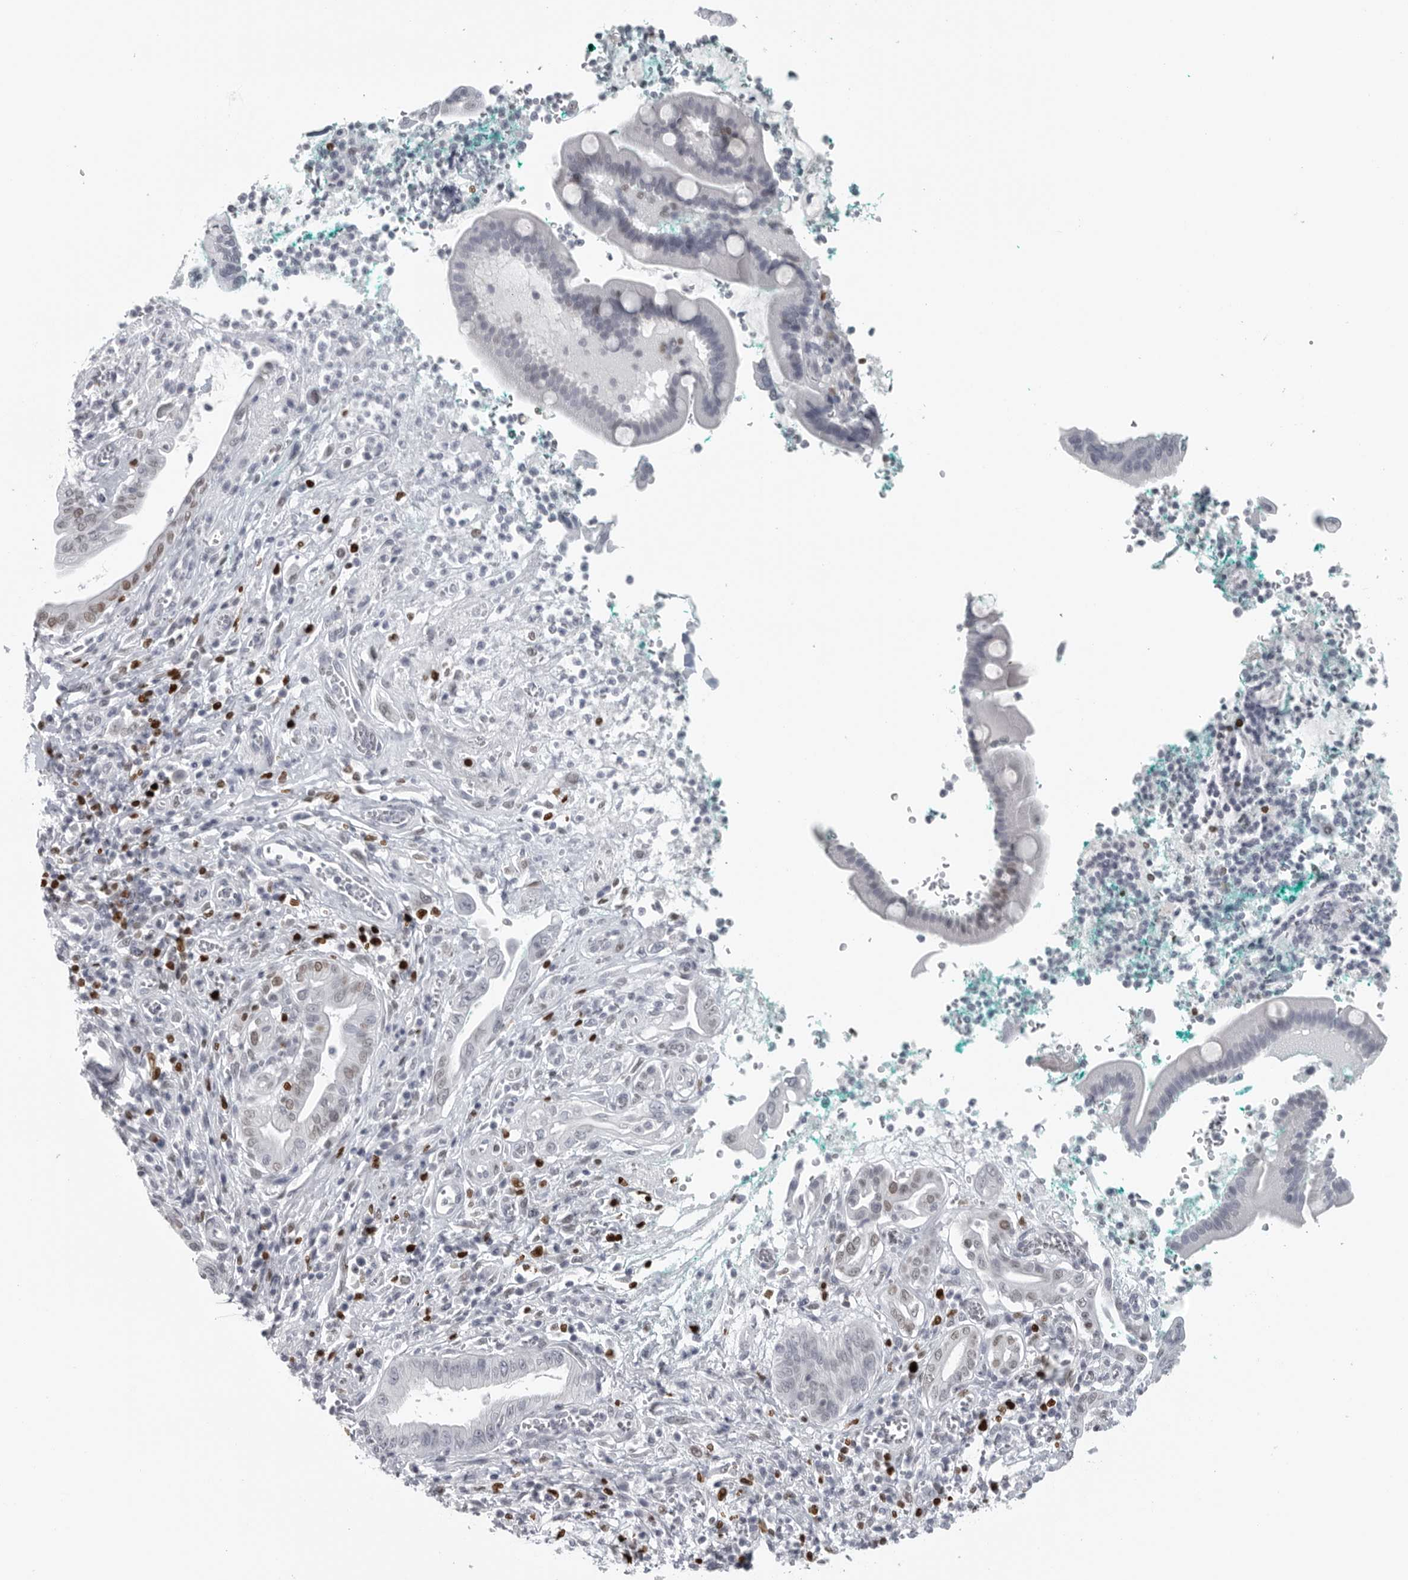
{"staining": {"intensity": "weak", "quantity": "<25%", "location": "nuclear"}, "tissue": "pancreatic cancer", "cell_type": "Tumor cells", "image_type": "cancer", "snomed": [{"axis": "morphology", "description": "Adenocarcinoma, NOS"}, {"axis": "topography", "description": "Pancreas"}], "caption": "This micrograph is of pancreatic cancer (adenocarcinoma) stained with IHC to label a protein in brown with the nuclei are counter-stained blue. There is no positivity in tumor cells.", "gene": "SATB2", "patient": {"sex": "male", "age": 78}}